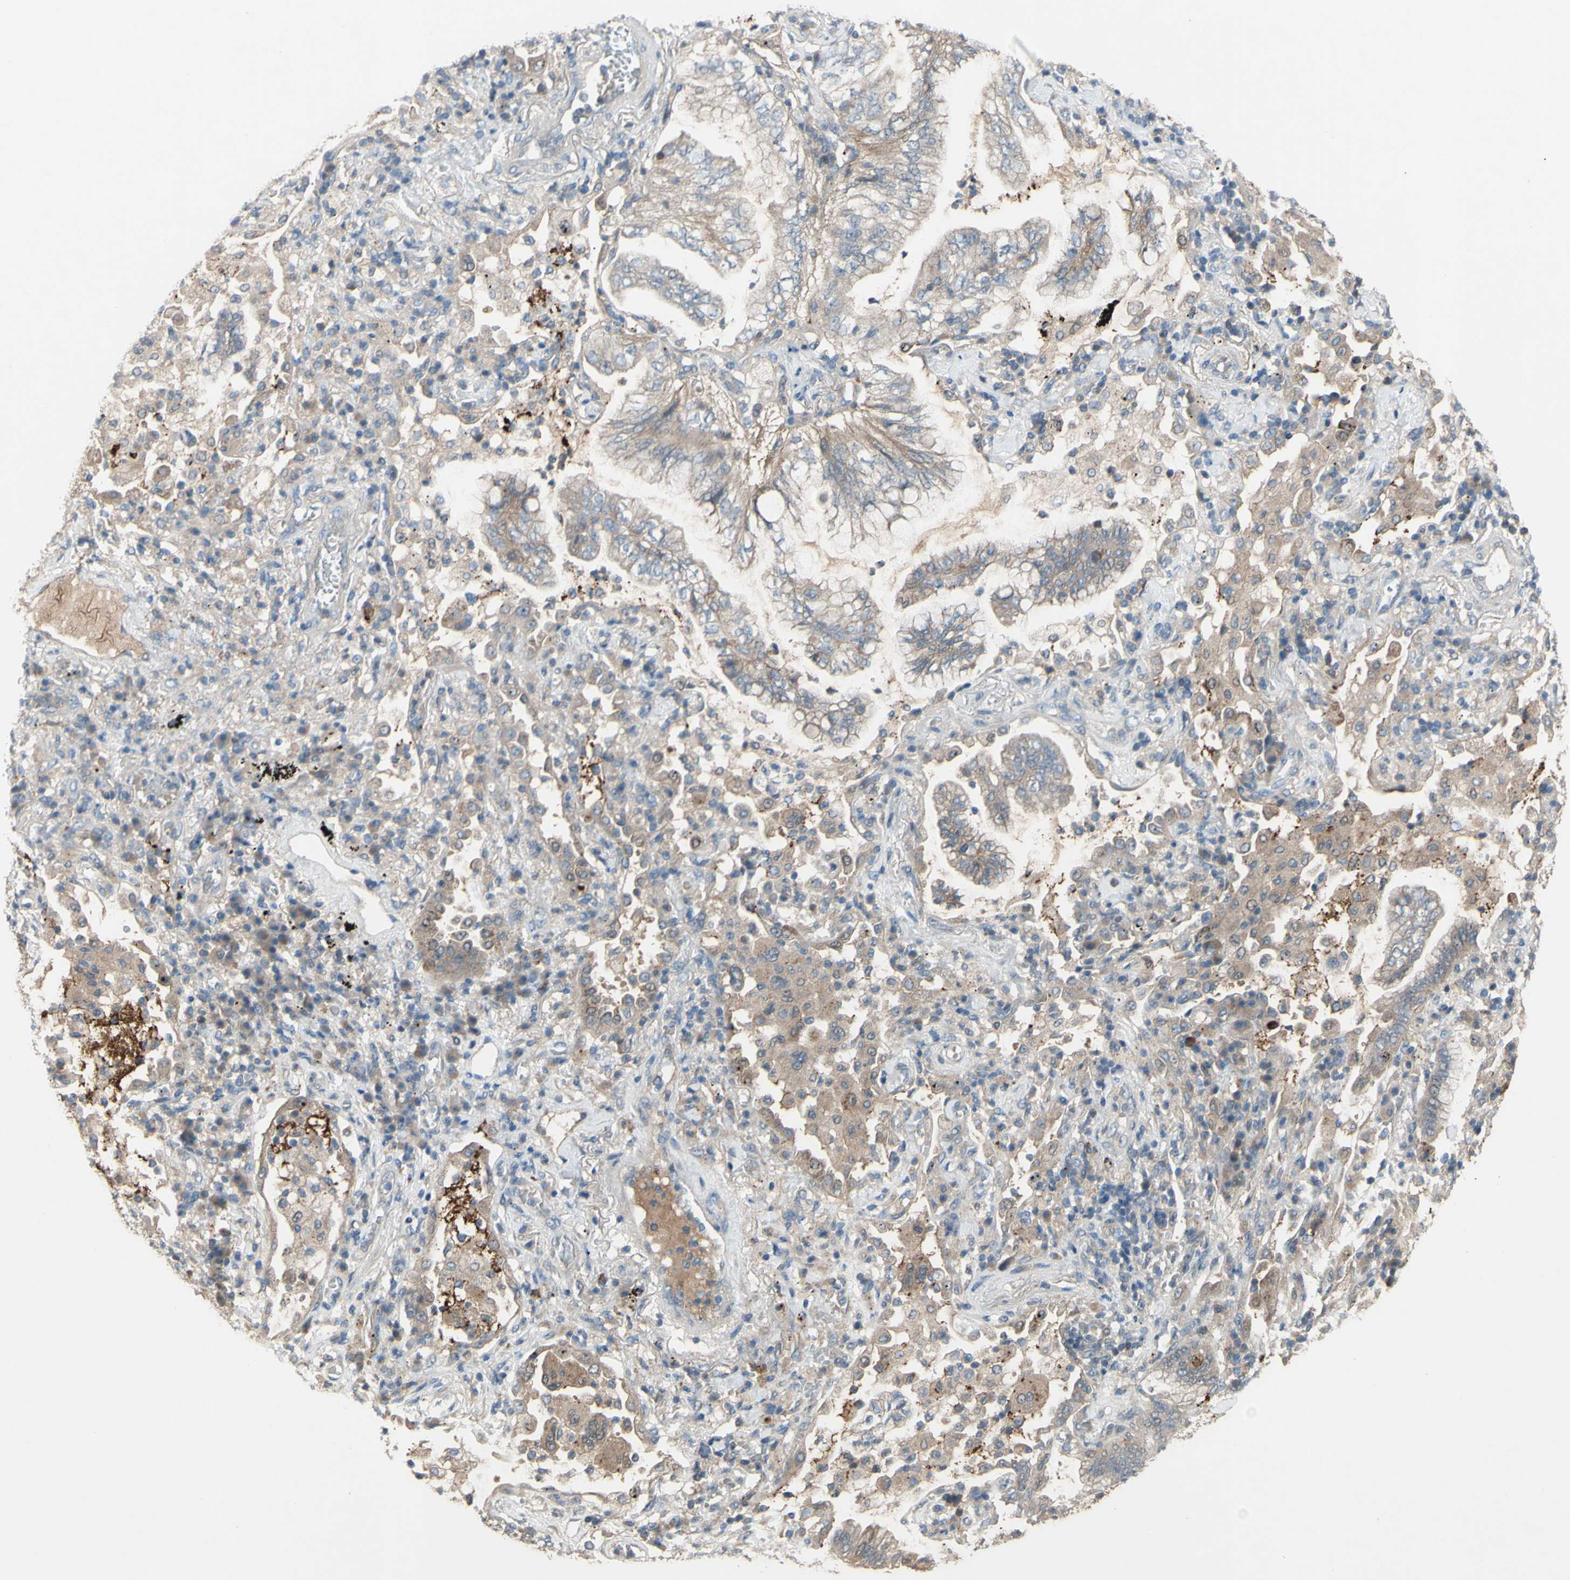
{"staining": {"intensity": "weak", "quantity": ">75%", "location": "cytoplasmic/membranous"}, "tissue": "lung cancer", "cell_type": "Tumor cells", "image_type": "cancer", "snomed": [{"axis": "morphology", "description": "Normal tissue, NOS"}, {"axis": "morphology", "description": "Adenocarcinoma, NOS"}, {"axis": "topography", "description": "Bronchus"}, {"axis": "topography", "description": "Lung"}], "caption": "Lung cancer (adenocarcinoma) stained with a brown dye demonstrates weak cytoplasmic/membranous positive positivity in approximately >75% of tumor cells.", "gene": "AFP", "patient": {"sex": "female", "age": 70}}